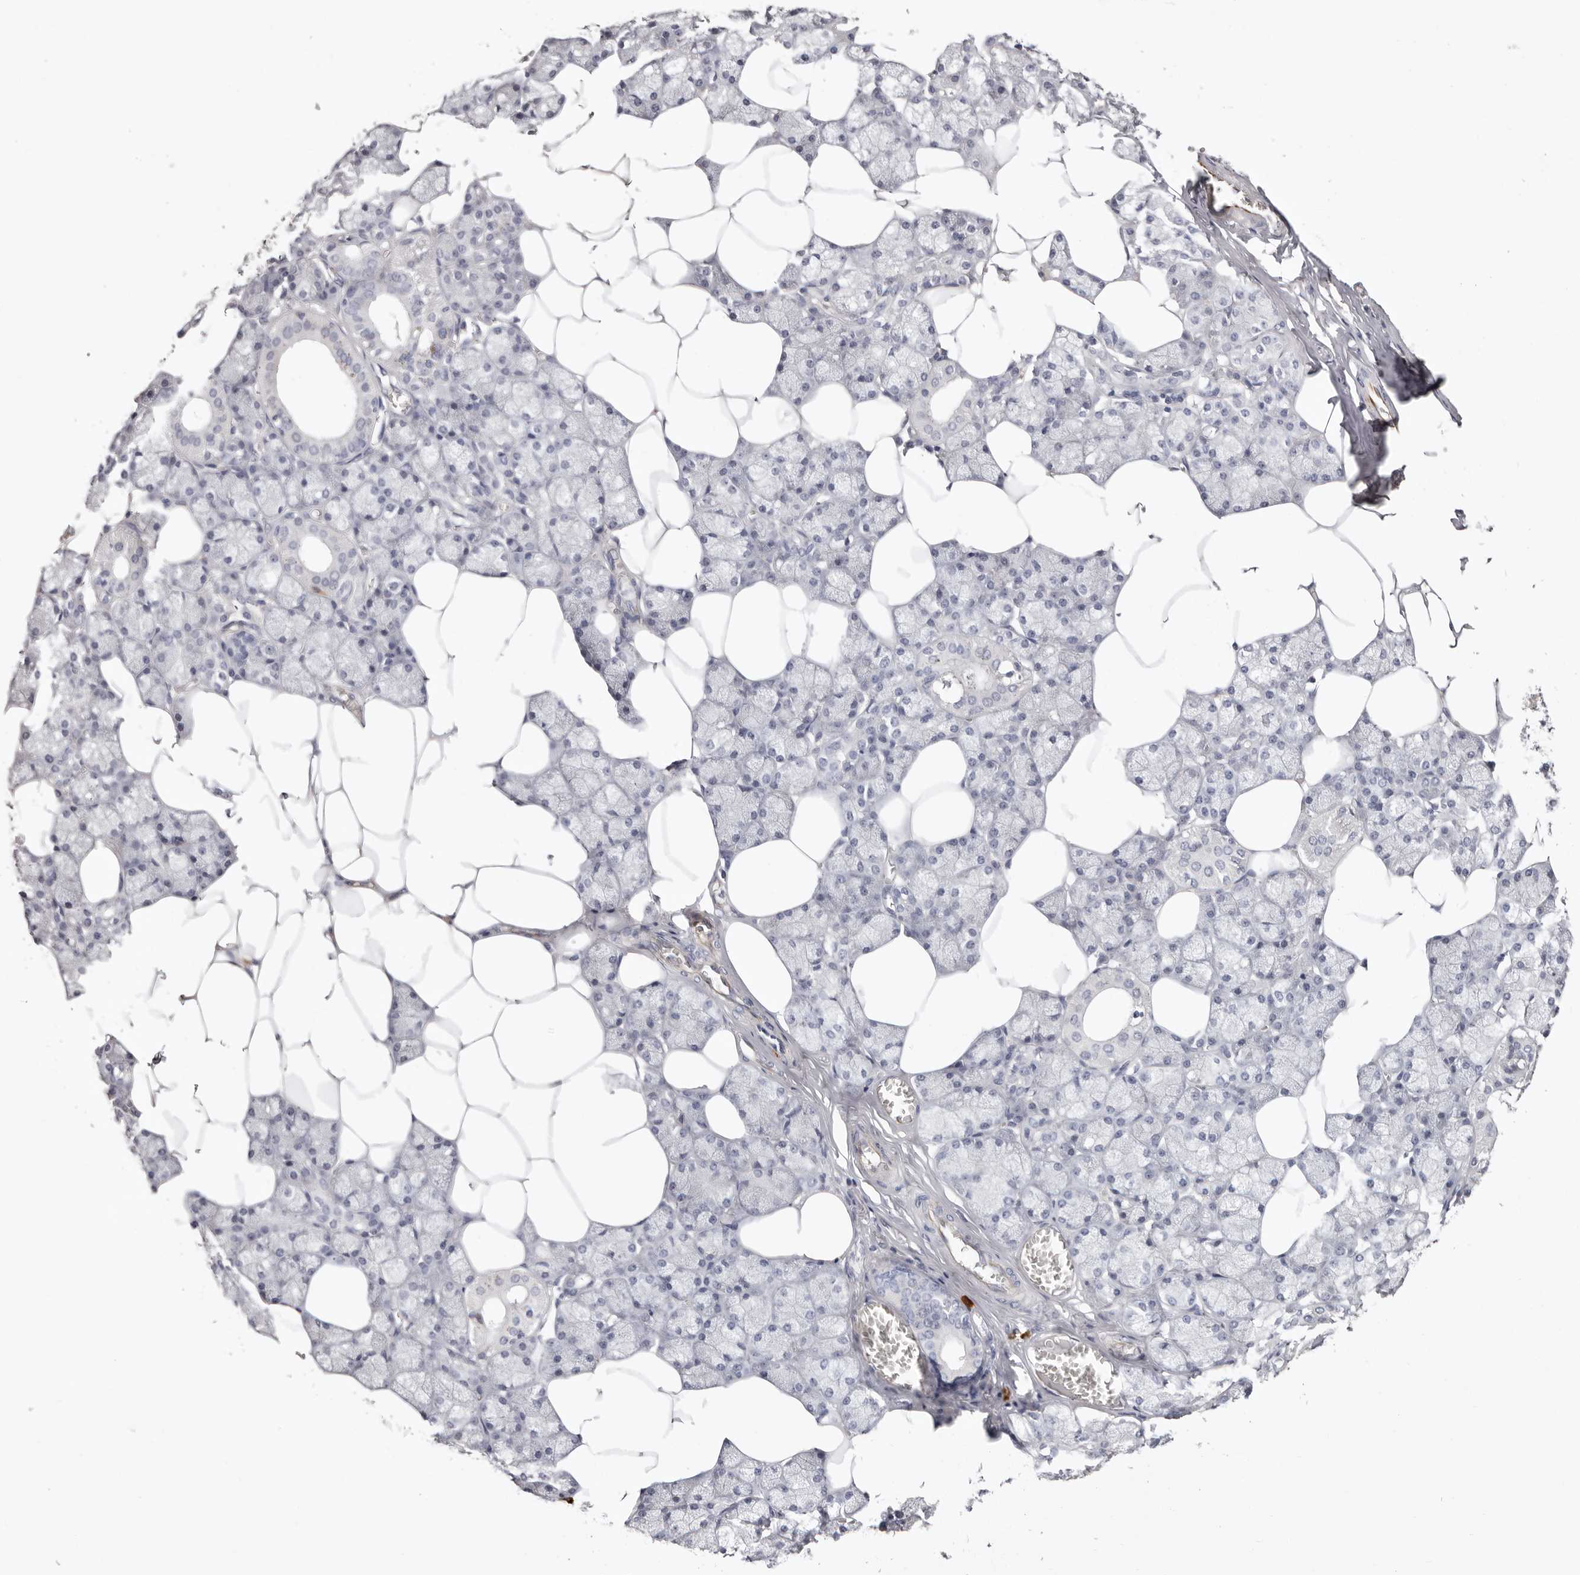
{"staining": {"intensity": "negative", "quantity": "none", "location": "none"}, "tissue": "salivary gland", "cell_type": "Glandular cells", "image_type": "normal", "snomed": [{"axis": "morphology", "description": "Normal tissue, NOS"}, {"axis": "topography", "description": "Salivary gland"}], "caption": "Immunohistochemistry (IHC) histopathology image of normal salivary gland stained for a protein (brown), which exhibits no positivity in glandular cells.", "gene": "PKDCC", "patient": {"sex": "male", "age": 62}}